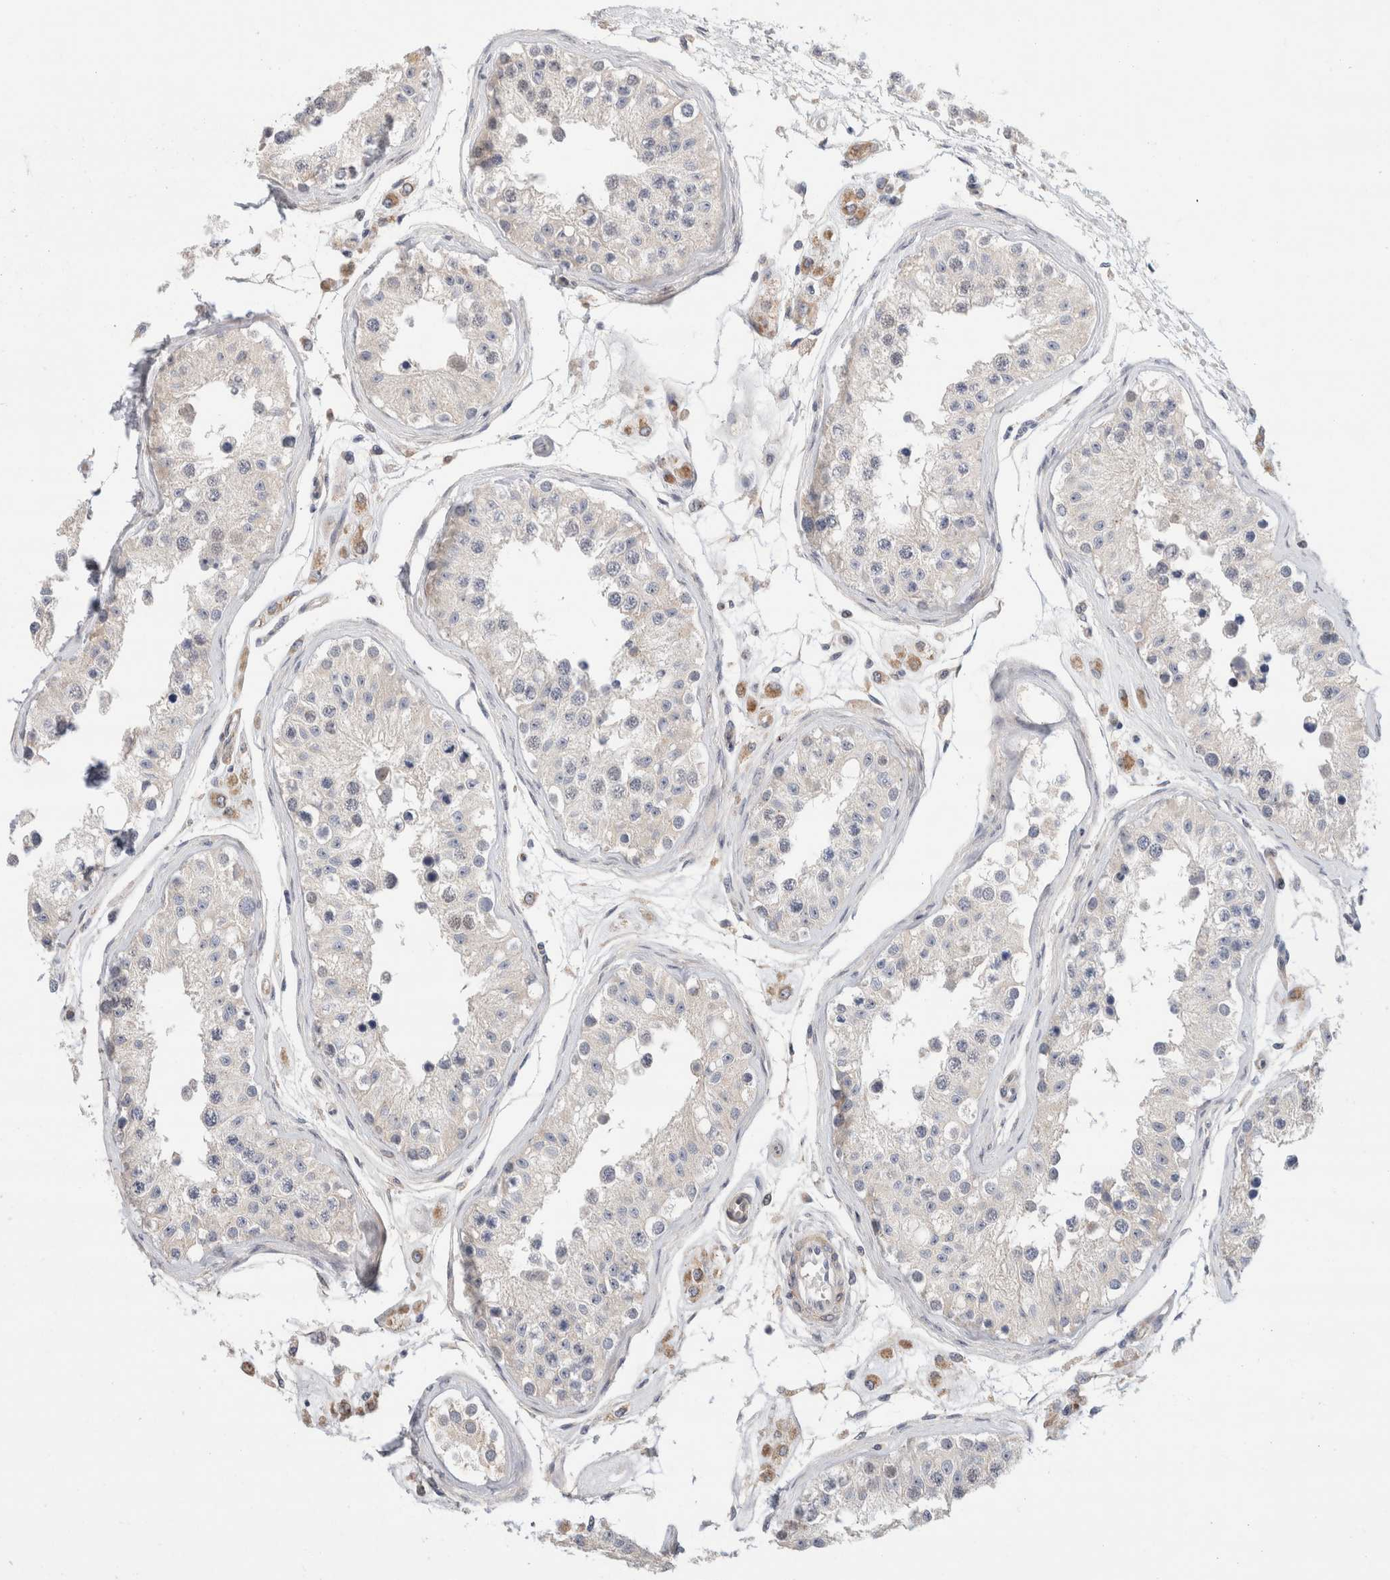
{"staining": {"intensity": "negative", "quantity": "none", "location": "none"}, "tissue": "testis", "cell_type": "Cells in seminiferous ducts", "image_type": "normal", "snomed": [{"axis": "morphology", "description": "Normal tissue, NOS"}, {"axis": "morphology", "description": "Adenocarcinoma, metastatic, NOS"}, {"axis": "topography", "description": "Testis"}], "caption": "Histopathology image shows no protein expression in cells in seminiferous ducts of unremarkable testis. Brightfield microscopy of immunohistochemistry stained with DAB (3,3'-diaminobenzidine) (brown) and hematoxylin (blue), captured at high magnification.", "gene": "ECHDC2", "patient": {"sex": "male", "age": 26}}